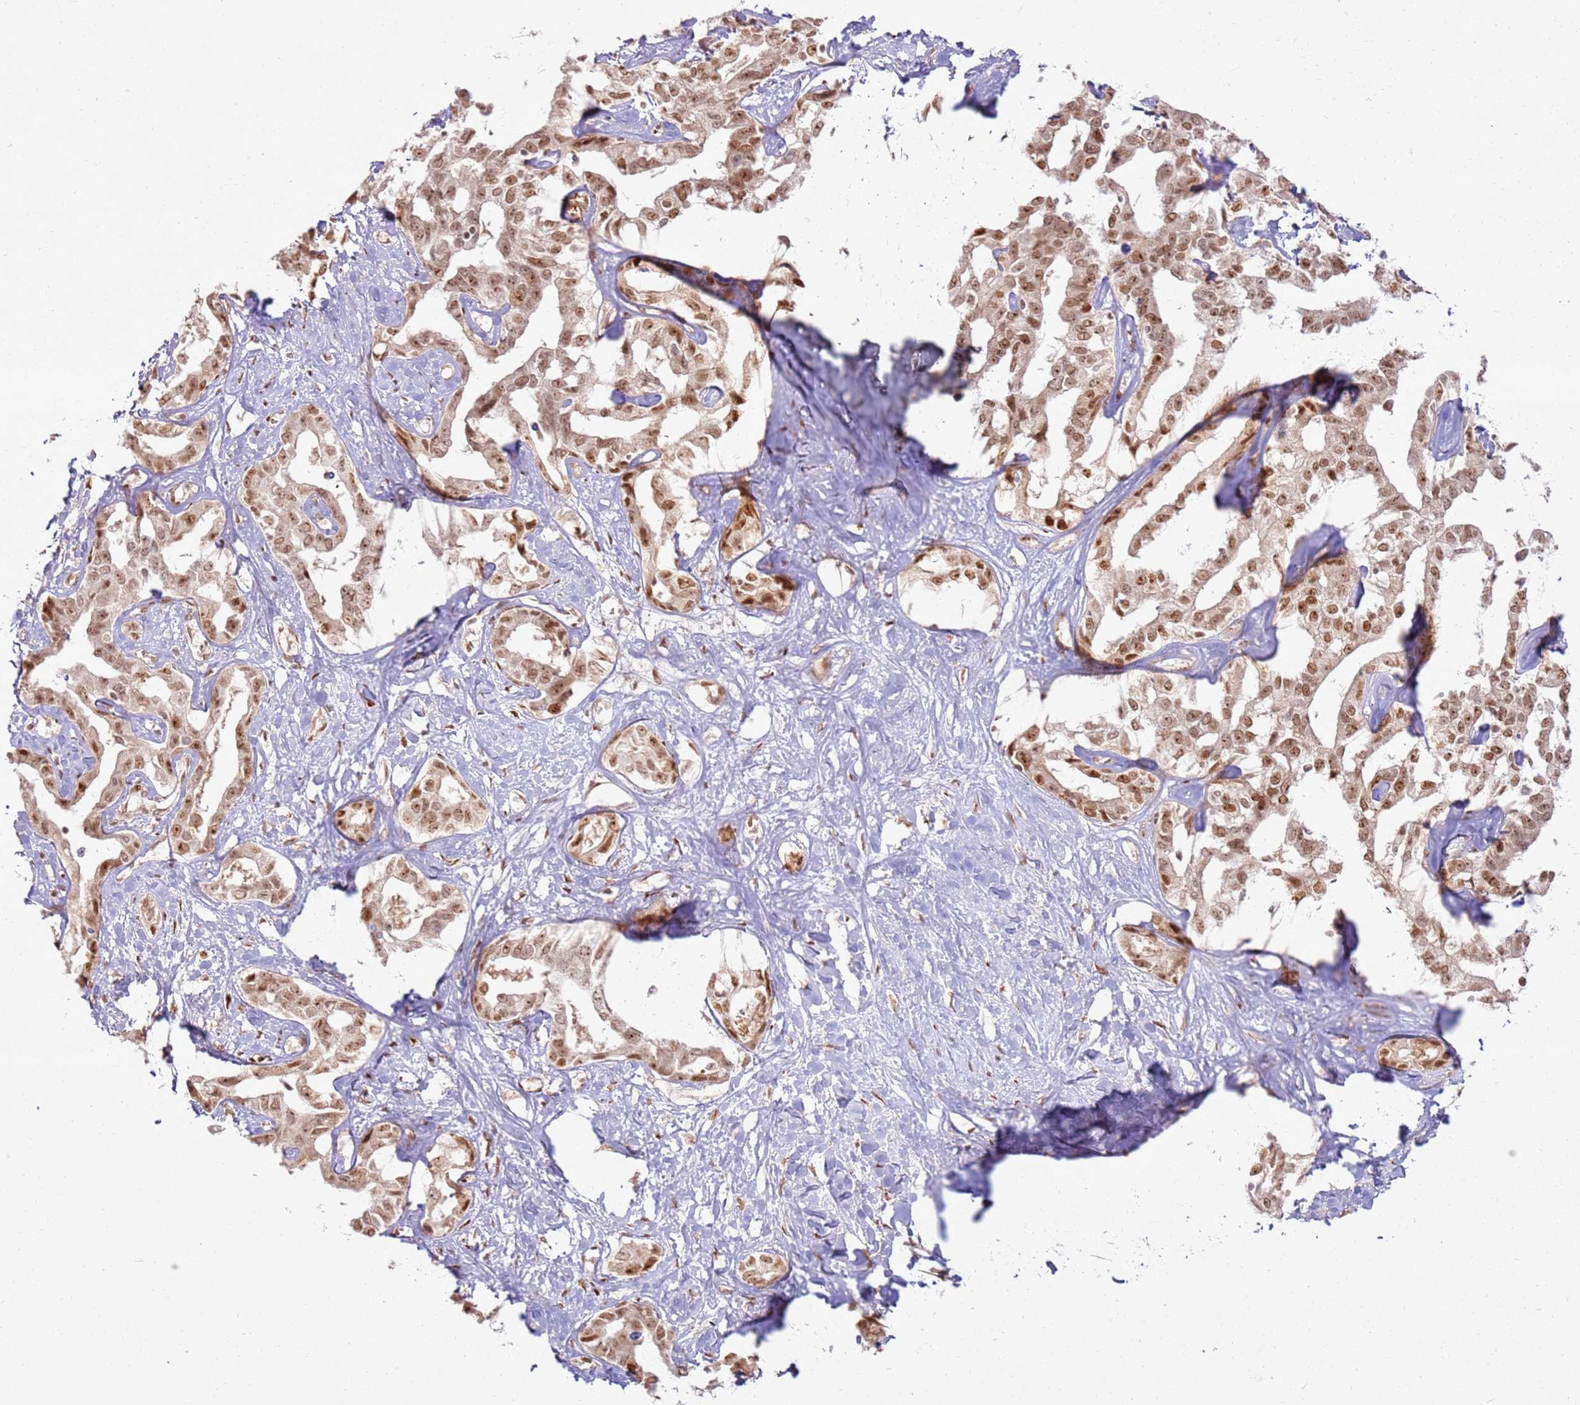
{"staining": {"intensity": "moderate", "quantity": ">75%", "location": "cytoplasmic/membranous,nuclear"}, "tissue": "liver cancer", "cell_type": "Tumor cells", "image_type": "cancer", "snomed": [{"axis": "morphology", "description": "Cholangiocarcinoma"}, {"axis": "topography", "description": "Liver"}], "caption": "This image shows liver cancer stained with immunohistochemistry (IHC) to label a protein in brown. The cytoplasmic/membranous and nuclear of tumor cells show moderate positivity for the protein. Nuclei are counter-stained blue.", "gene": "KLHL36", "patient": {"sex": "male", "age": 59}}